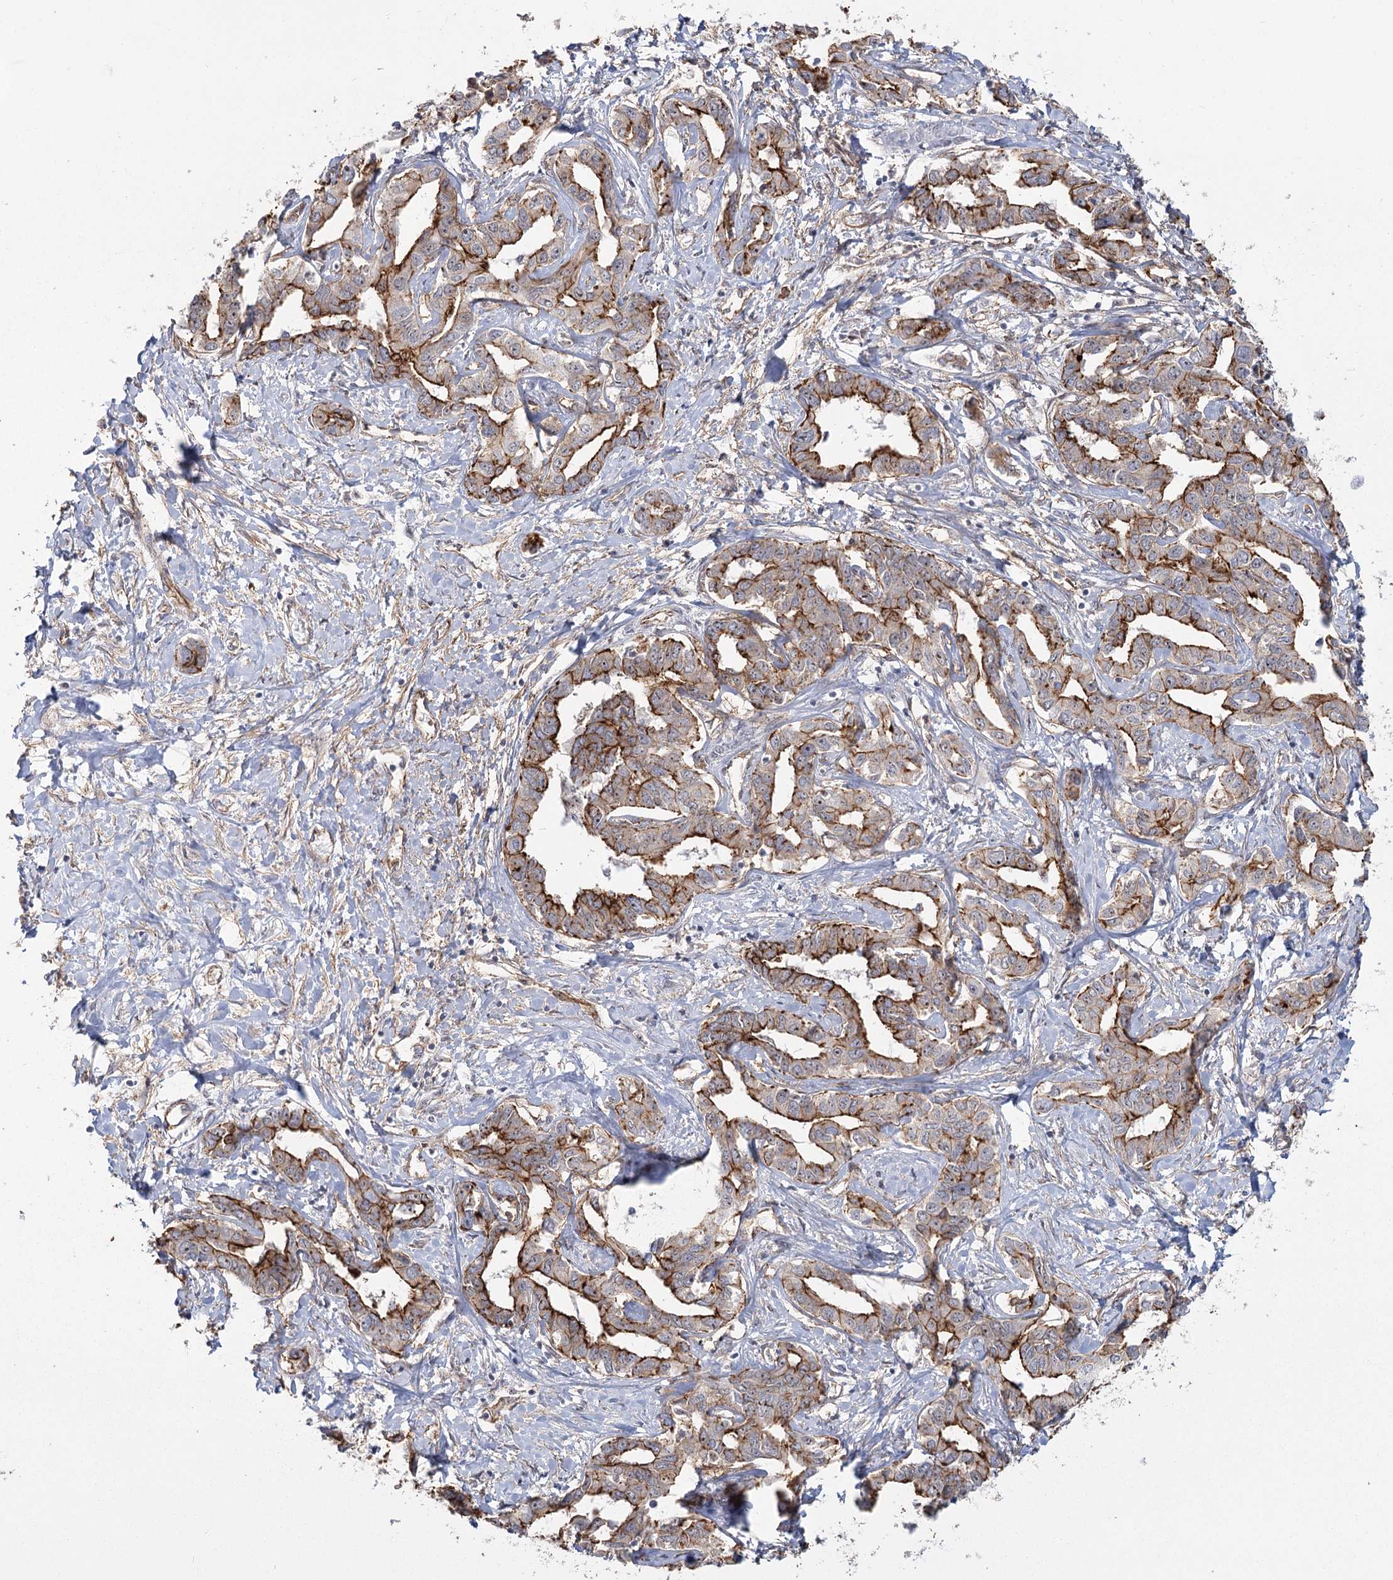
{"staining": {"intensity": "strong", "quantity": ">75%", "location": "cytoplasmic/membranous"}, "tissue": "liver cancer", "cell_type": "Tumor cells", "image_type": "cancer", "snomed": [{"axis": "morphology", "description": "Cholangiocarcinoma"}, {"axis": "topography", "description": "Liver"}], "caption": "This photomicrograph displays immunohistochemistry staining of liver cancer (cholangiocarcinoma), with high strong cytoplasmic/membranous expression in approximately >75% of tumor cells.", "gene": "RPP14", "patient": {"sex": "male", "age": 59}}